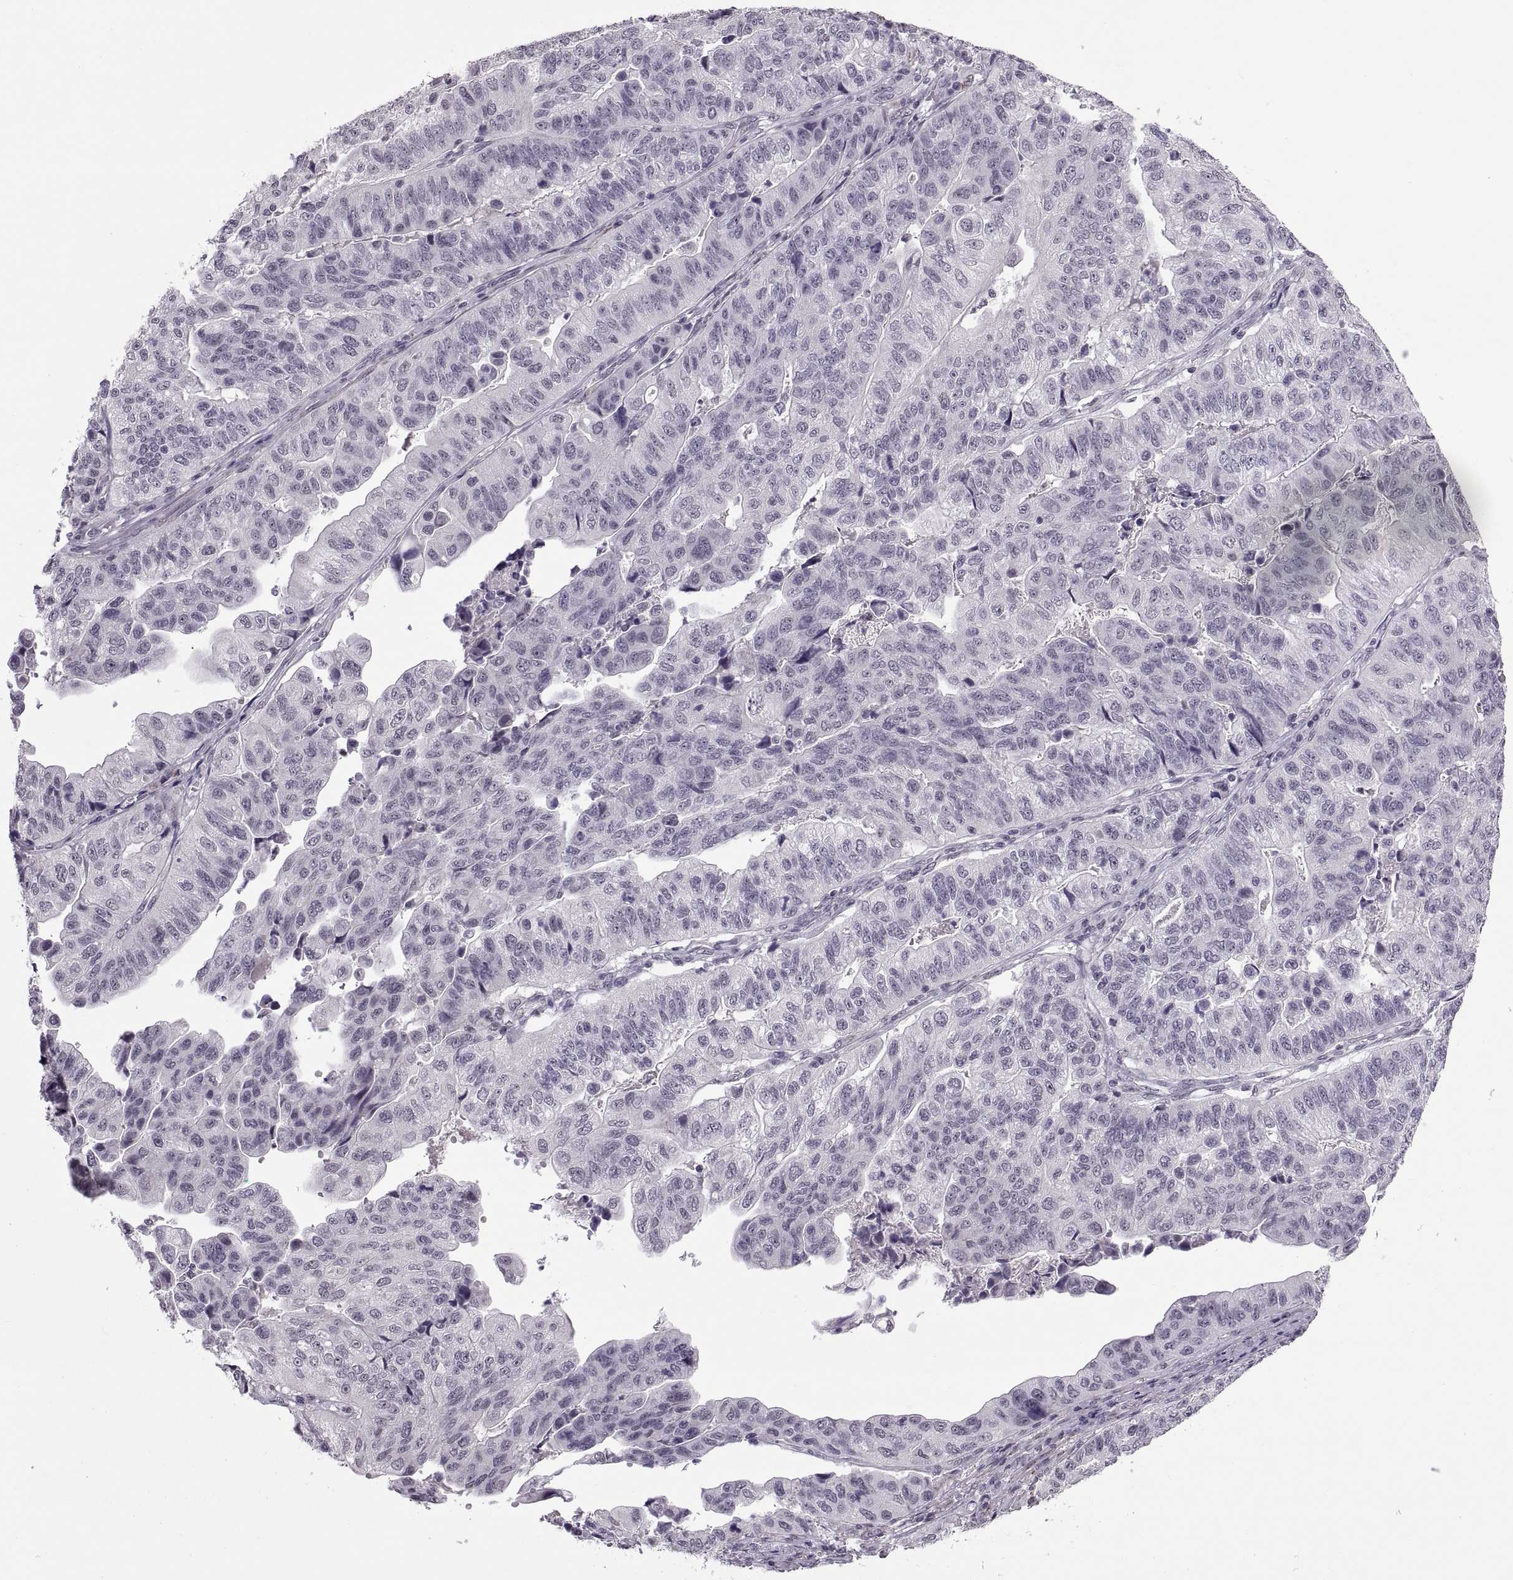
{"staining": {"intensity": "negative", "quantity": "none", "location": "none"}, "tissue": "stomach cancer", "cell_type": "Tumor cells", "image_type": "cancer", "snomed": [{"axis": "morphology", "description": "Adenocarcinoma, NOS"}, {"axis": "topography", "description": "Stomach, upper"}], "caption": "Stomach adenocarcinoma was stained to show a protein in brown. There is no significant positivity in tumor cells.", "gene": "OTP", "patient": {"sex": "female", "age": 67}}